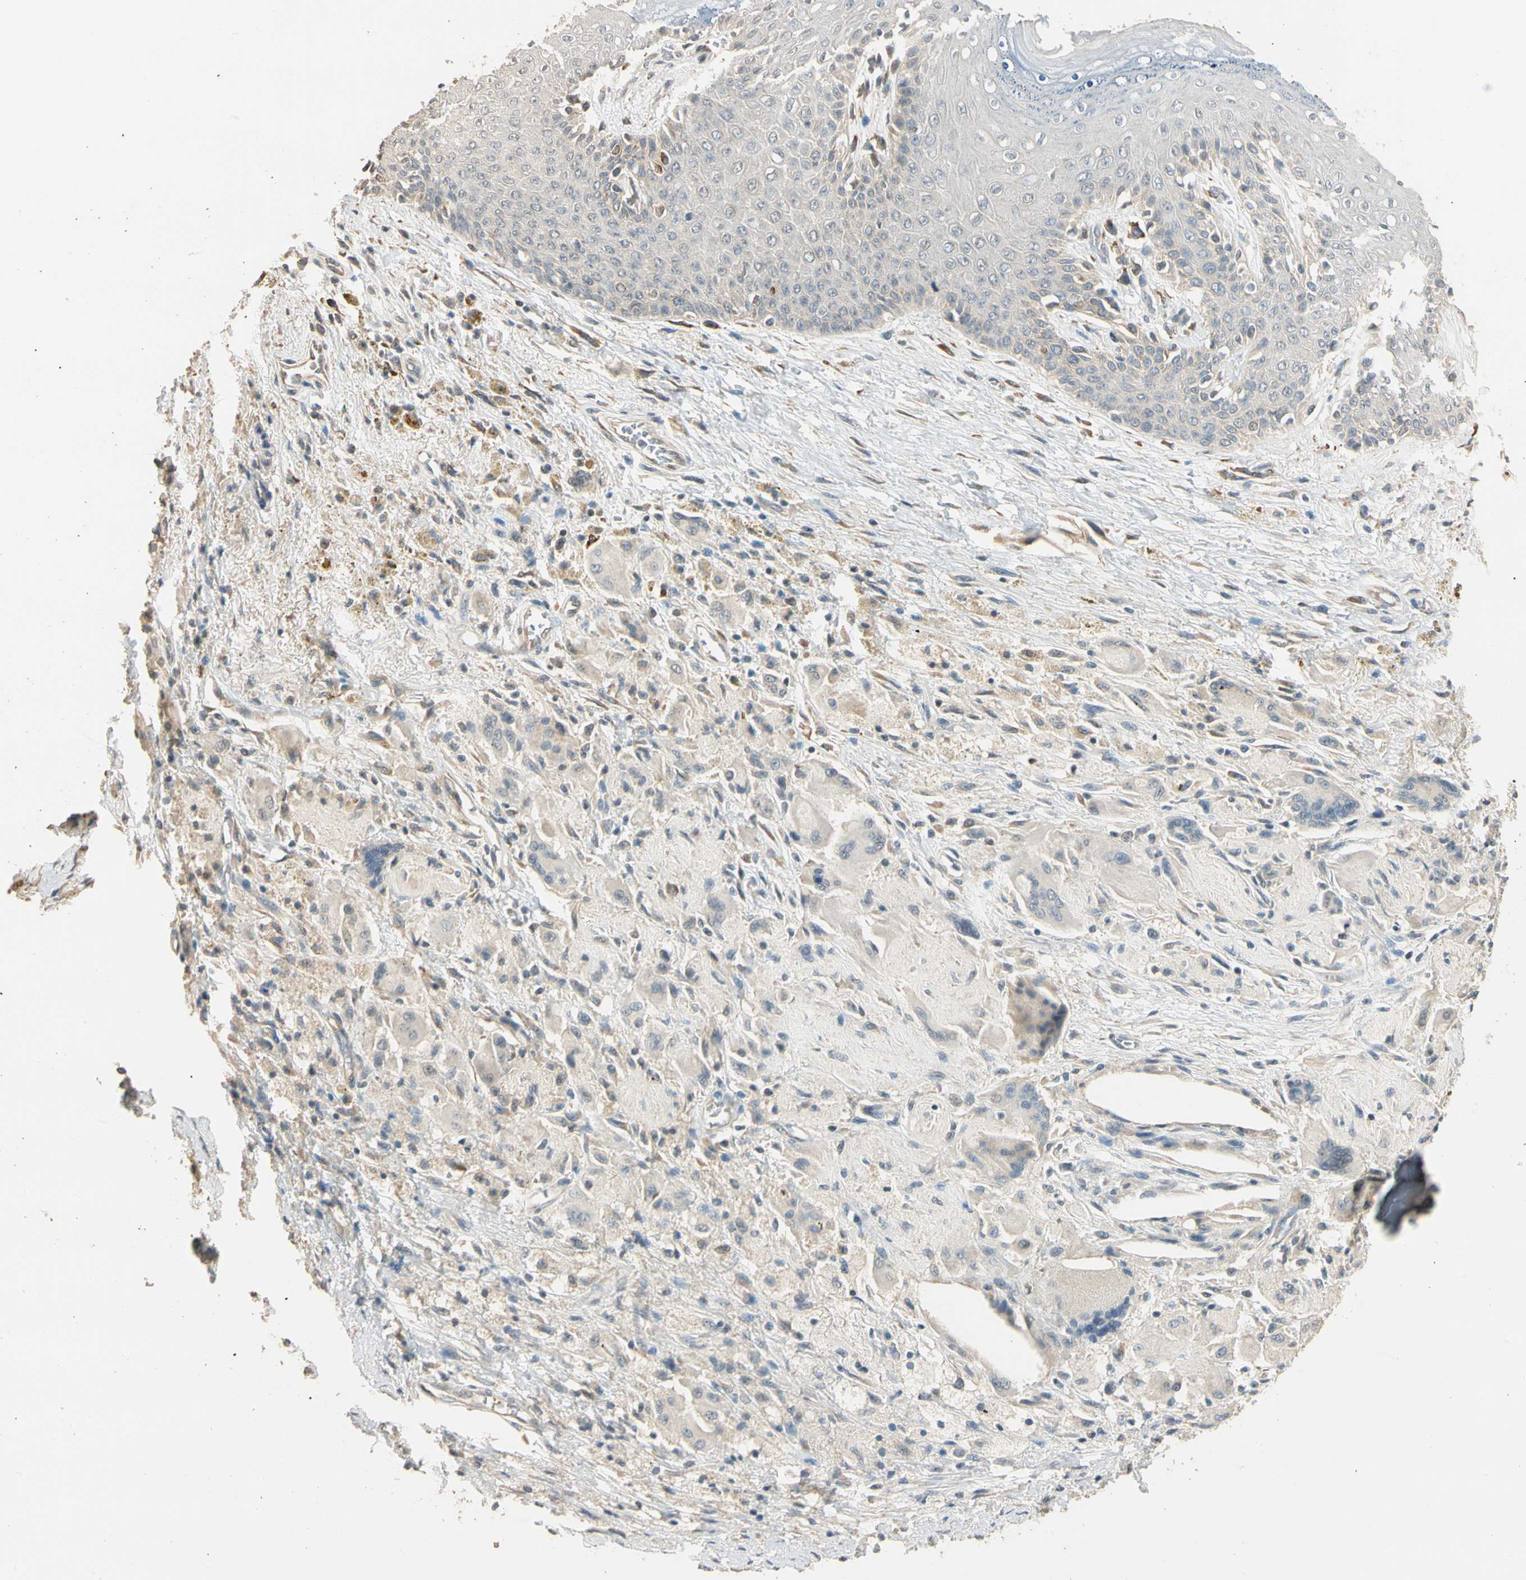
{"staining": {"intensity": "weak", "quantity": "<25%", "location": "cytoplasmic/membranous"}, "tissue": "skin", "cell_type": "Epidermal cells", "image_type": "normal", "snomed": [{"axis": "morphology", "description": "Normal tissue, NOS"}, {"axis": "topography", "description": "Anal"}], "caption": "IHC image of normal skin: skin stained with DAB (3,3'-diaminobenzidine) shows no significant protein staining in epidermal cells.", "gene": "TASOR", "patient": {"sex": "female", "age": 46}}